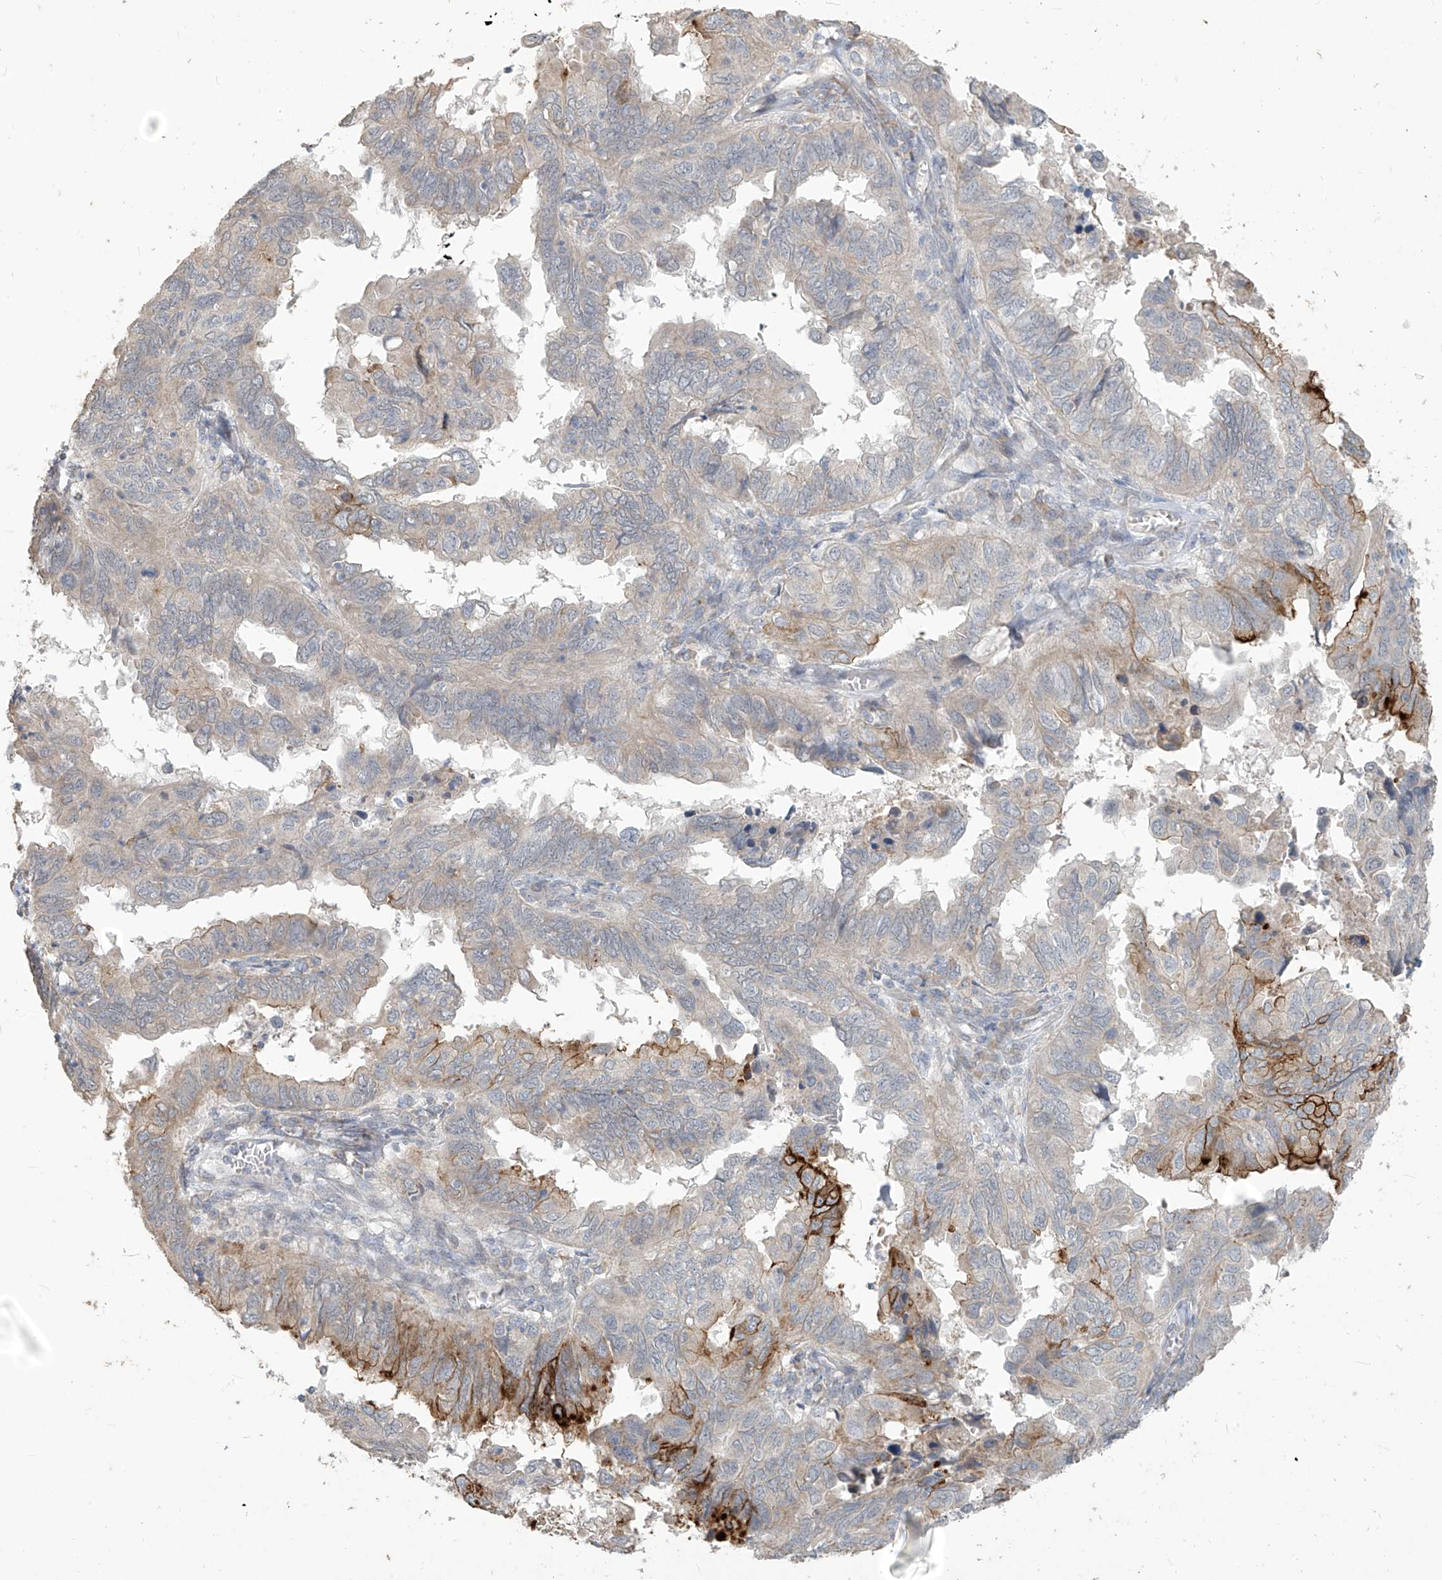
{"staining": {"intensity": "moderate", "quantity": "<25%", "location": "cytoplasmic/membranous"}, "tissue": "endometrial cancer", "cell_type": "Tumor cells", "image_type": "cancer", "snomed": [{"axis": "morphology", "description": "Adenocarcinoma, NOS"}, {"axis": "topography", "description": "Uterus"}], "caption": "Protein staining of endometrial cancer (adenocarcinoma) tissue shows moderate cytoplasmic/membranous staining in approximately <25% of tumor cells.", "gene": "MAGIX", "patient": {"sex": "female", "age": 77}}